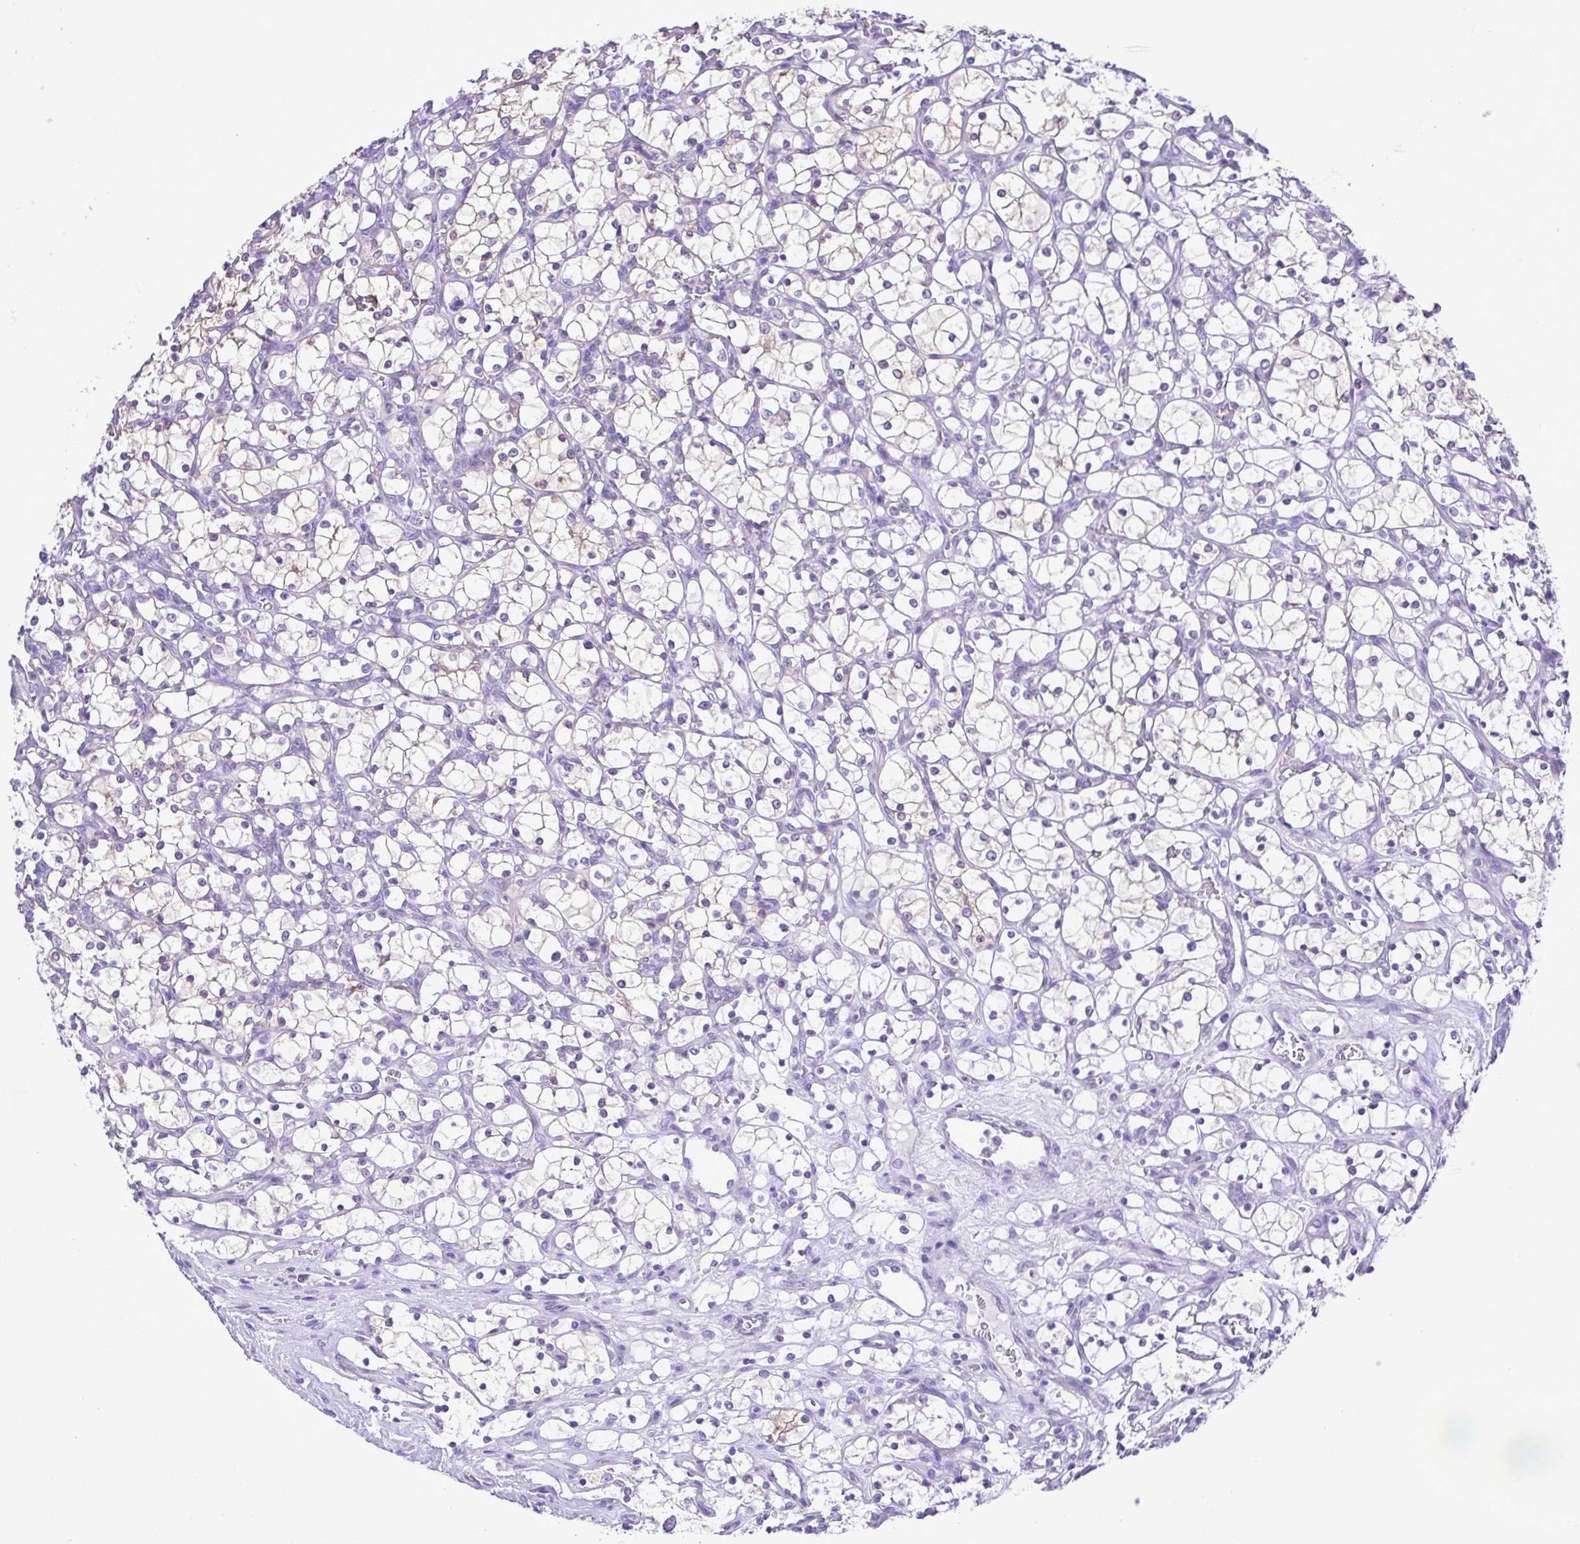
{"staining": {"intensity": "negative", "quantity": "none", "location": "none"}, "tissue": "renal cancer", "cell_type": "Tumor cells", "image_type": "cancer", "snomed": [{"axis": "morphology", "description": "Adenocarcinoma, NOS"}, {"axis": "topography", "description": "Kidney"}], "caption": "An image of human renal adenocarcinoma is negative for staining in tumor cells. (DAB immunohistochemistry (IHC), high magnification).", "gene": "SYT1", "patient": {"sex": "female", "age": 69}}